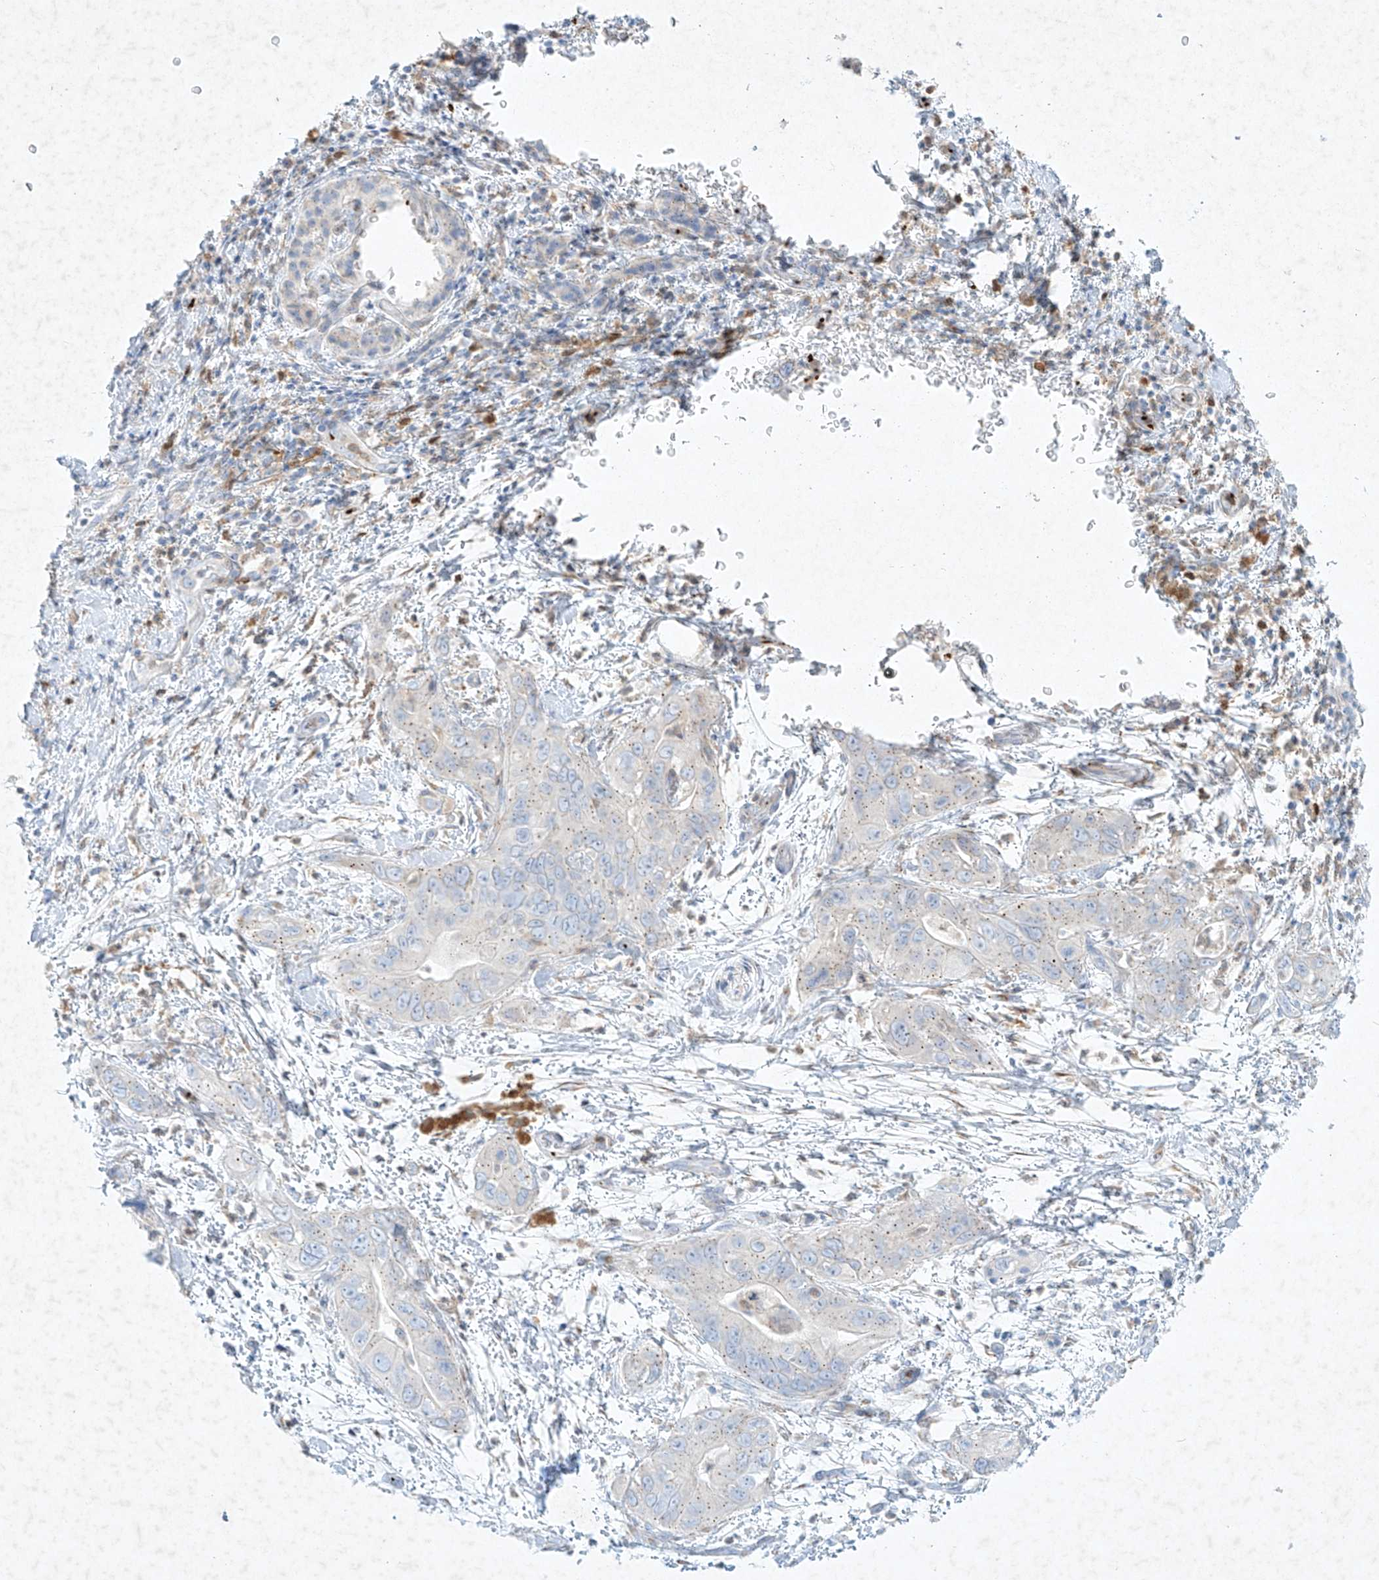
{"staining": {"intensity": "negative", "quantity": "none", "location": "none"}, "tissue": "pancreatic cancer", "cell_type": "Tumor cells", "image_type": "cancer", "snomed": [{"axis": "morphology", "description": "Adenocarcinoma, NOS"}, {"axis": "topography", "description": "Pancreas"}], "caption": "Tumor cells are negative for protein expression in human pancreatic cancer.", "gene": "PLEK", "patient": {"sex": "female", "age": 78}}